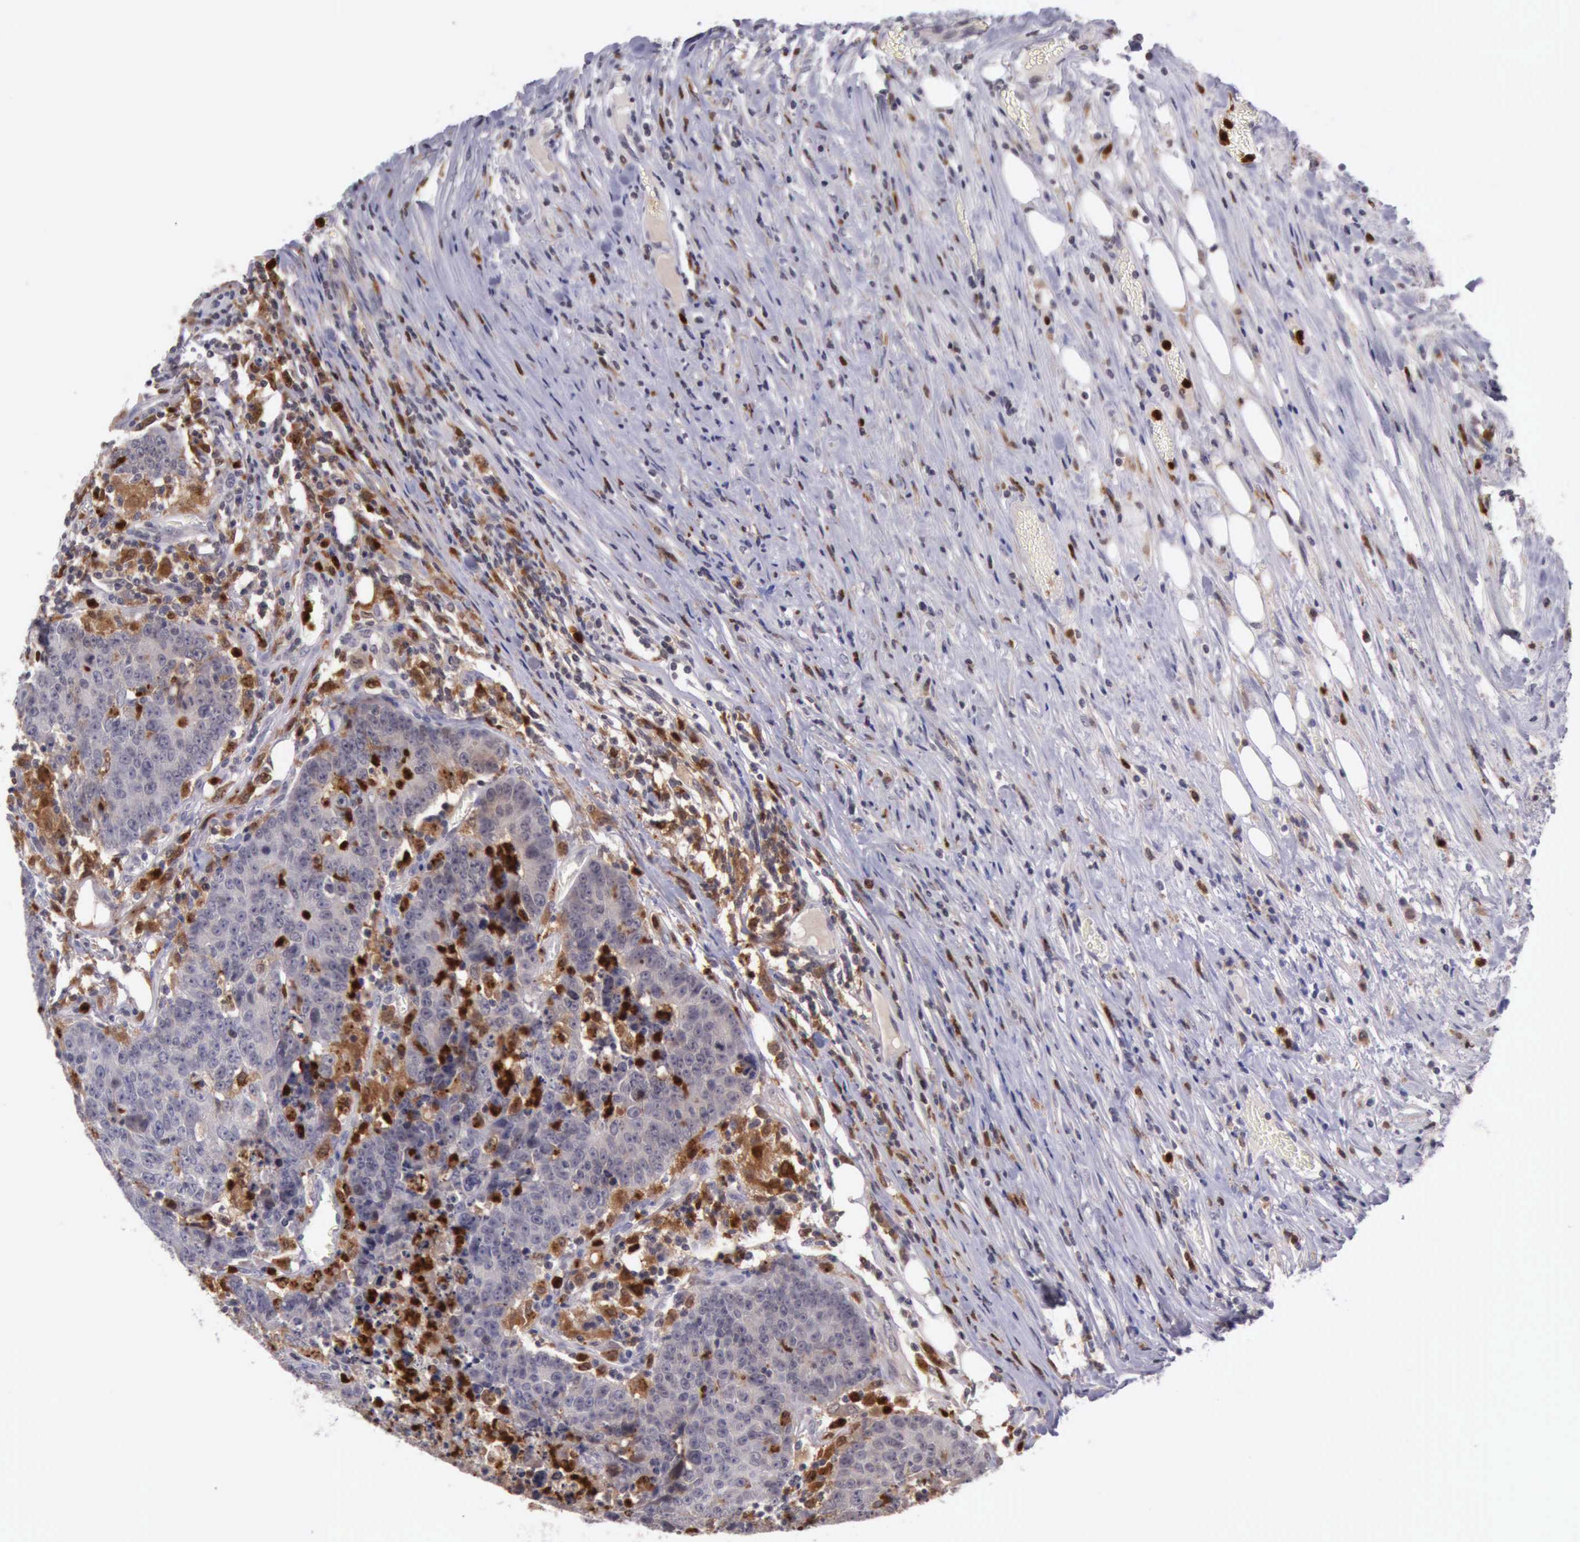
{"staining": {"intensity": "negative", "quantity": "none", "location": "none"}, "tissue": "colorectal cancer", "cell_type": "Tumor cells", "image_type": "cancer", "snomed": [{"axis": "morphology", "description": "Adenocarcinoma, NOS"}, {"axis": "topography", "description": "Colon"}], "caption": "High power microscopy histopathology image of an immunohistochemistry (IHC) photomicrograph of colorectal adenocarcinoma, revealing no significant expression in tumor cells. (Stains: DAB immunohistochemistry with hematoxylin counter stain, Microscopy: brightfield microscopy at high magnification).", "gene": "CSTA", "patient": {"sex": "female", "age": 53}}